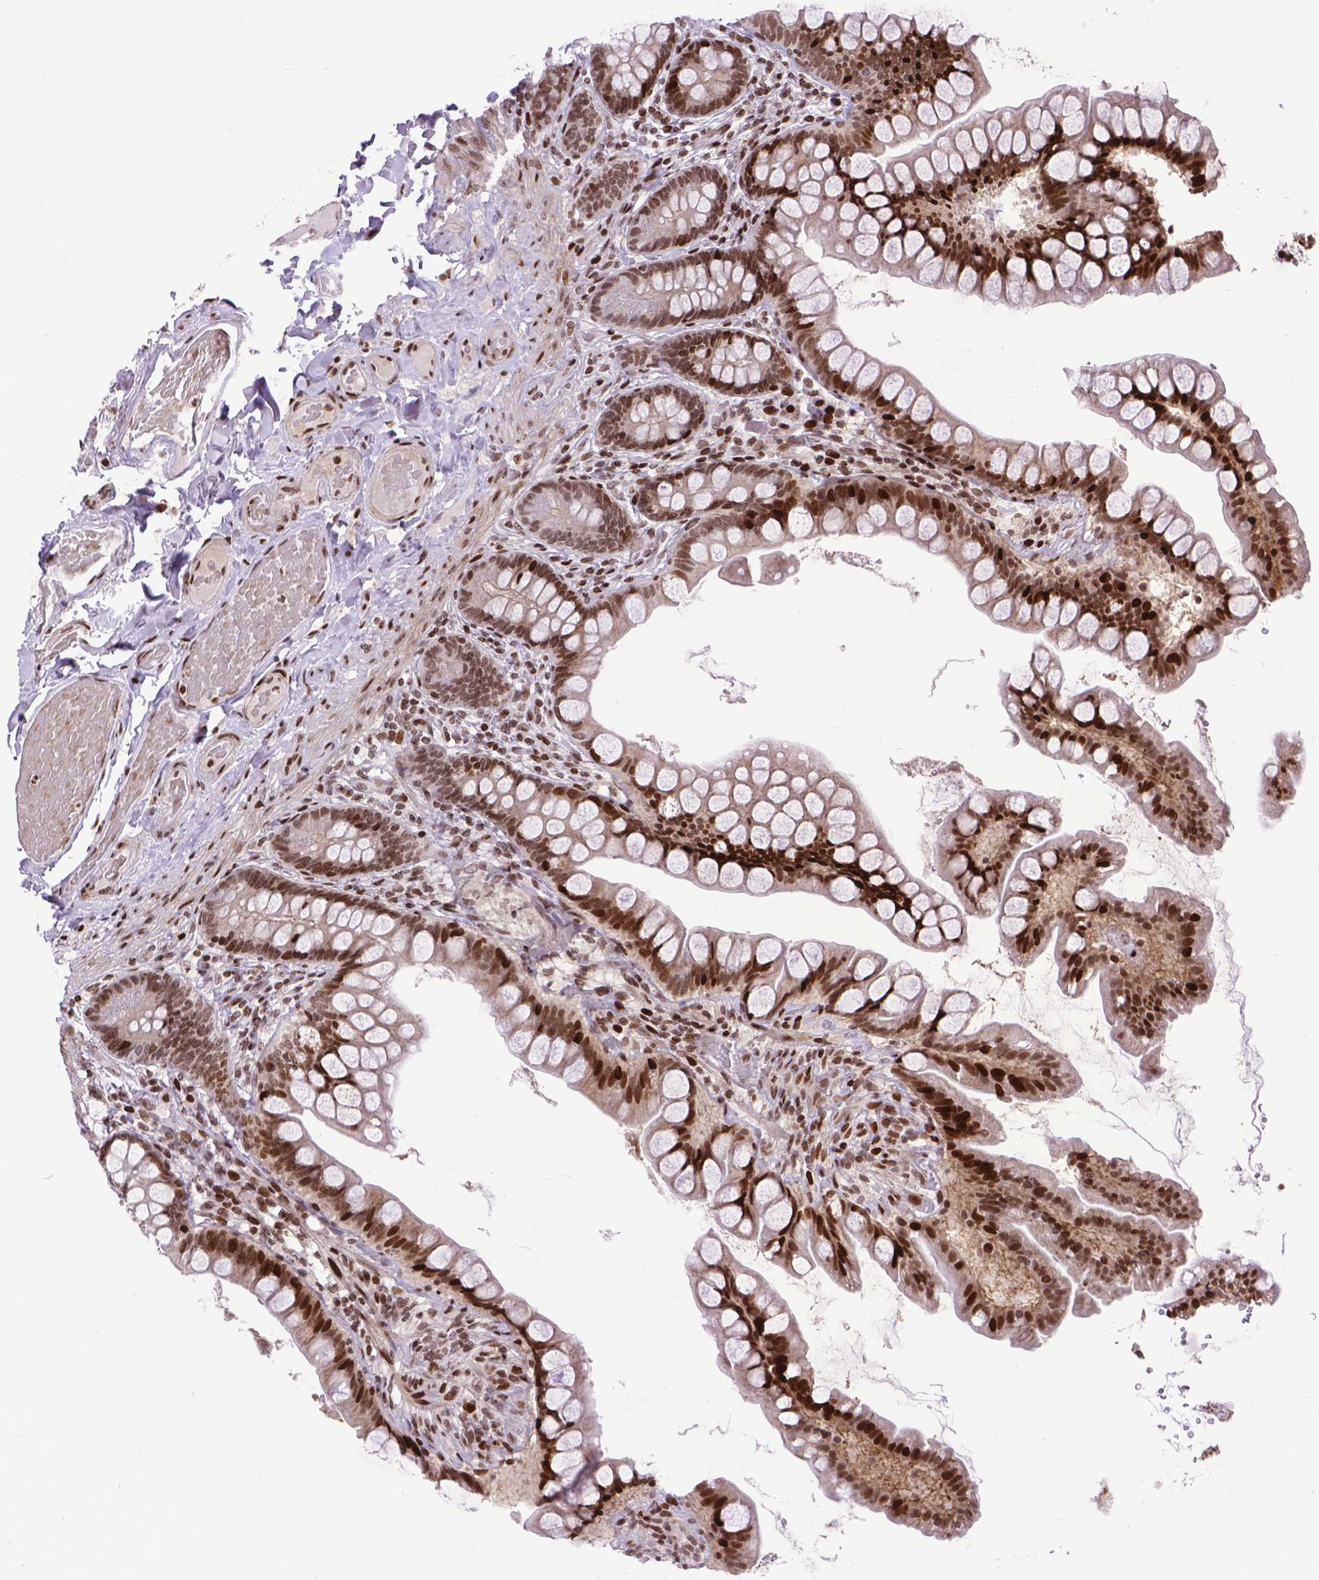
{"staining": {"intensity": "moderate", "quantity": ">75%", "location": "nuclear"}, "tissue": "small intestine", "cell_type": "Glandular cells", "image_type": "normal", "snomed": [{"axis": "morphology", "description": "Normal tissue, NOS"}, {"axis": "topography", "description": "Small intestine"}], "caption": "Immunohistochemistry staining of normal small intestine, which displays medium levels of moderate nuclear expression in approximately >75% of glandular cells indicating moderate nuclear protein expression. The staining was performed using DAB (3,3'-diaminobenzidine) (brown) for protein detection and nuclei were counterstained in hematoxylin (blue).", "gene": "AMER1", "patient": {"sex": "male", "age": 70}}